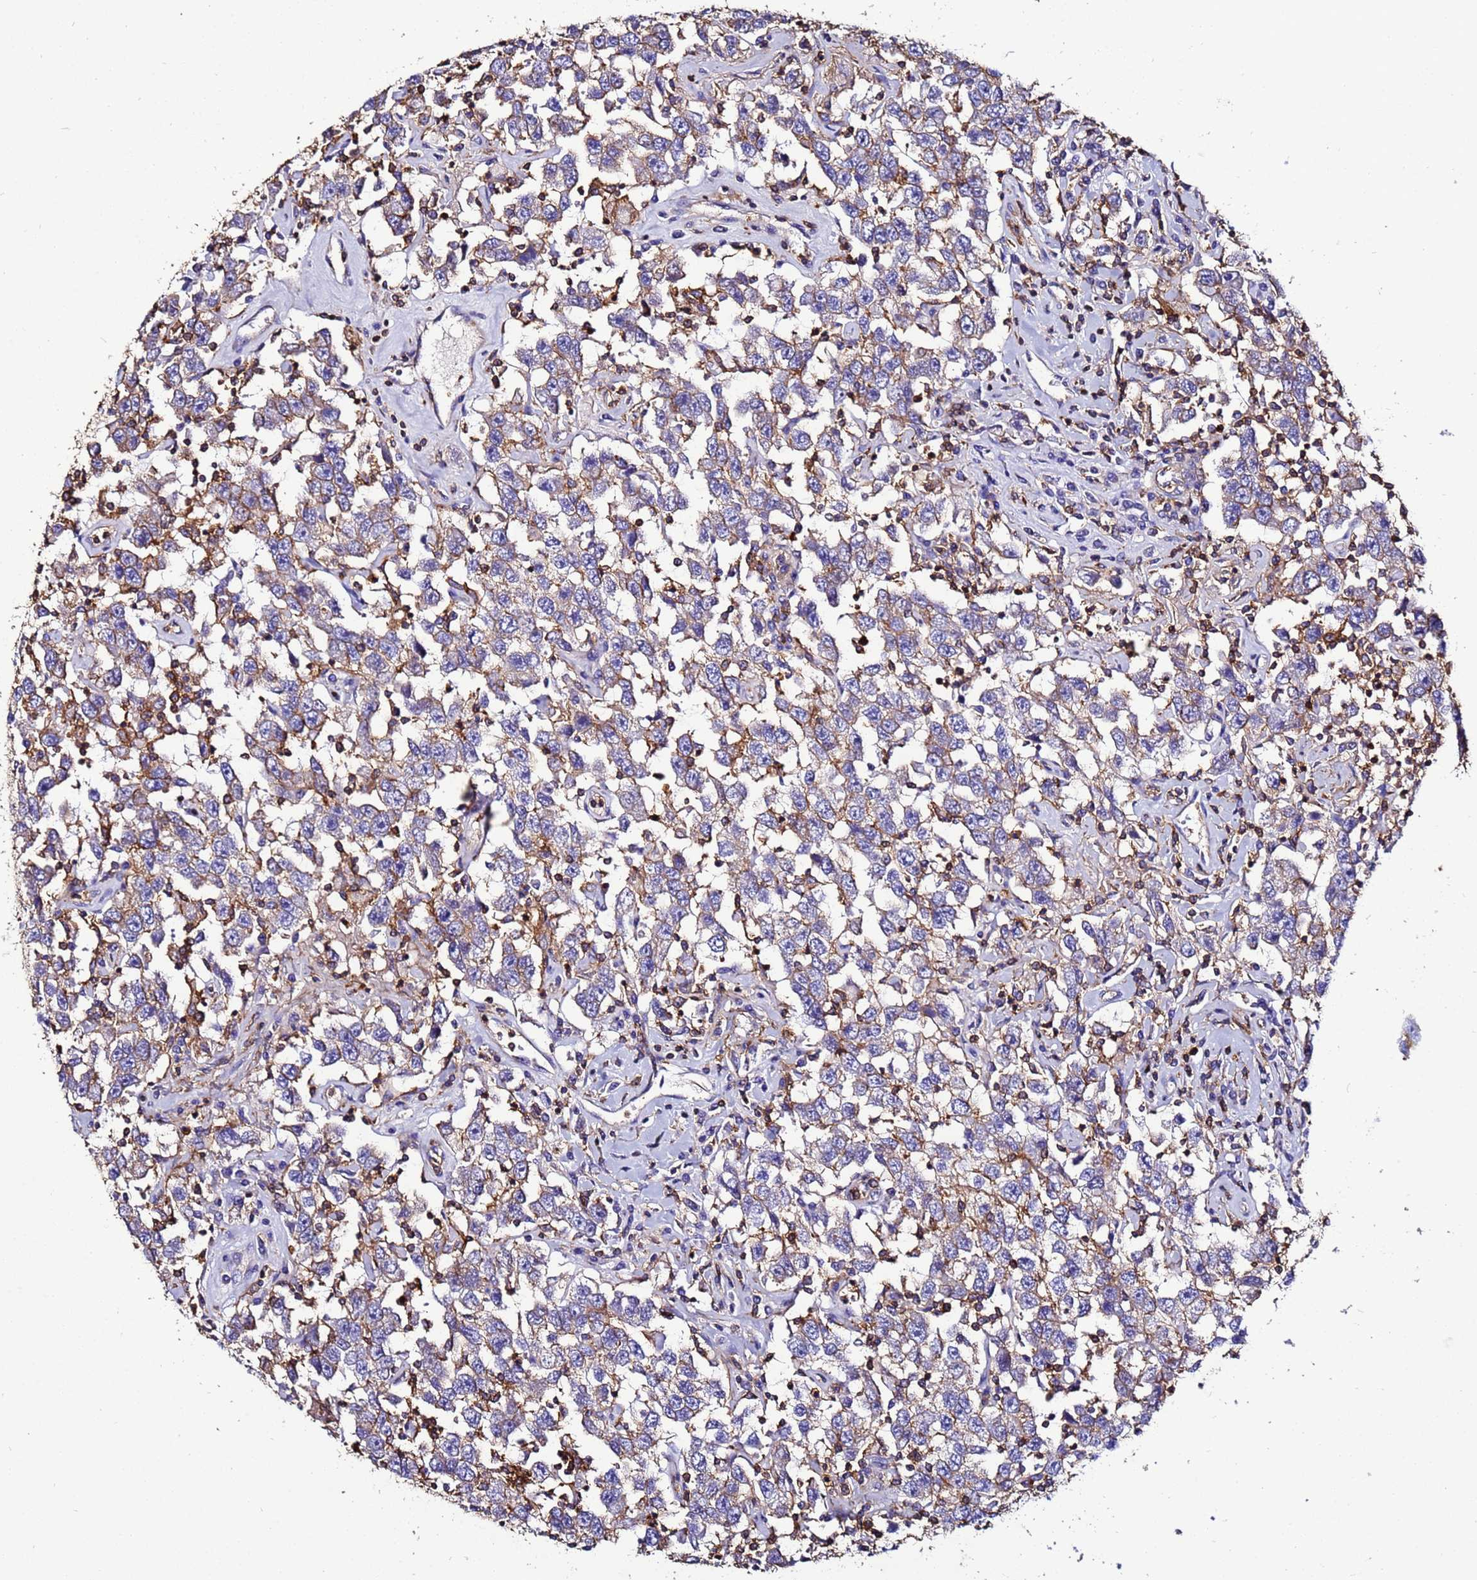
{"staining": {"intensity": "weak", "quantity": "<25%", "location": "cytoplasmic/membranous"}, "tissue": "testis cancer", "cell_type": "Tumor cells", "image_type": "cancer", "snomed": [{"axis": "morphology", "description": "Seminoma, NOS"}, {"axis": "topography", "description": "Testis"}], "caption": "Tumor cells show no significant positivity in seminoma (testis).", "gene": "ACTB", "patient": {"sex": "male", "age": 41}}